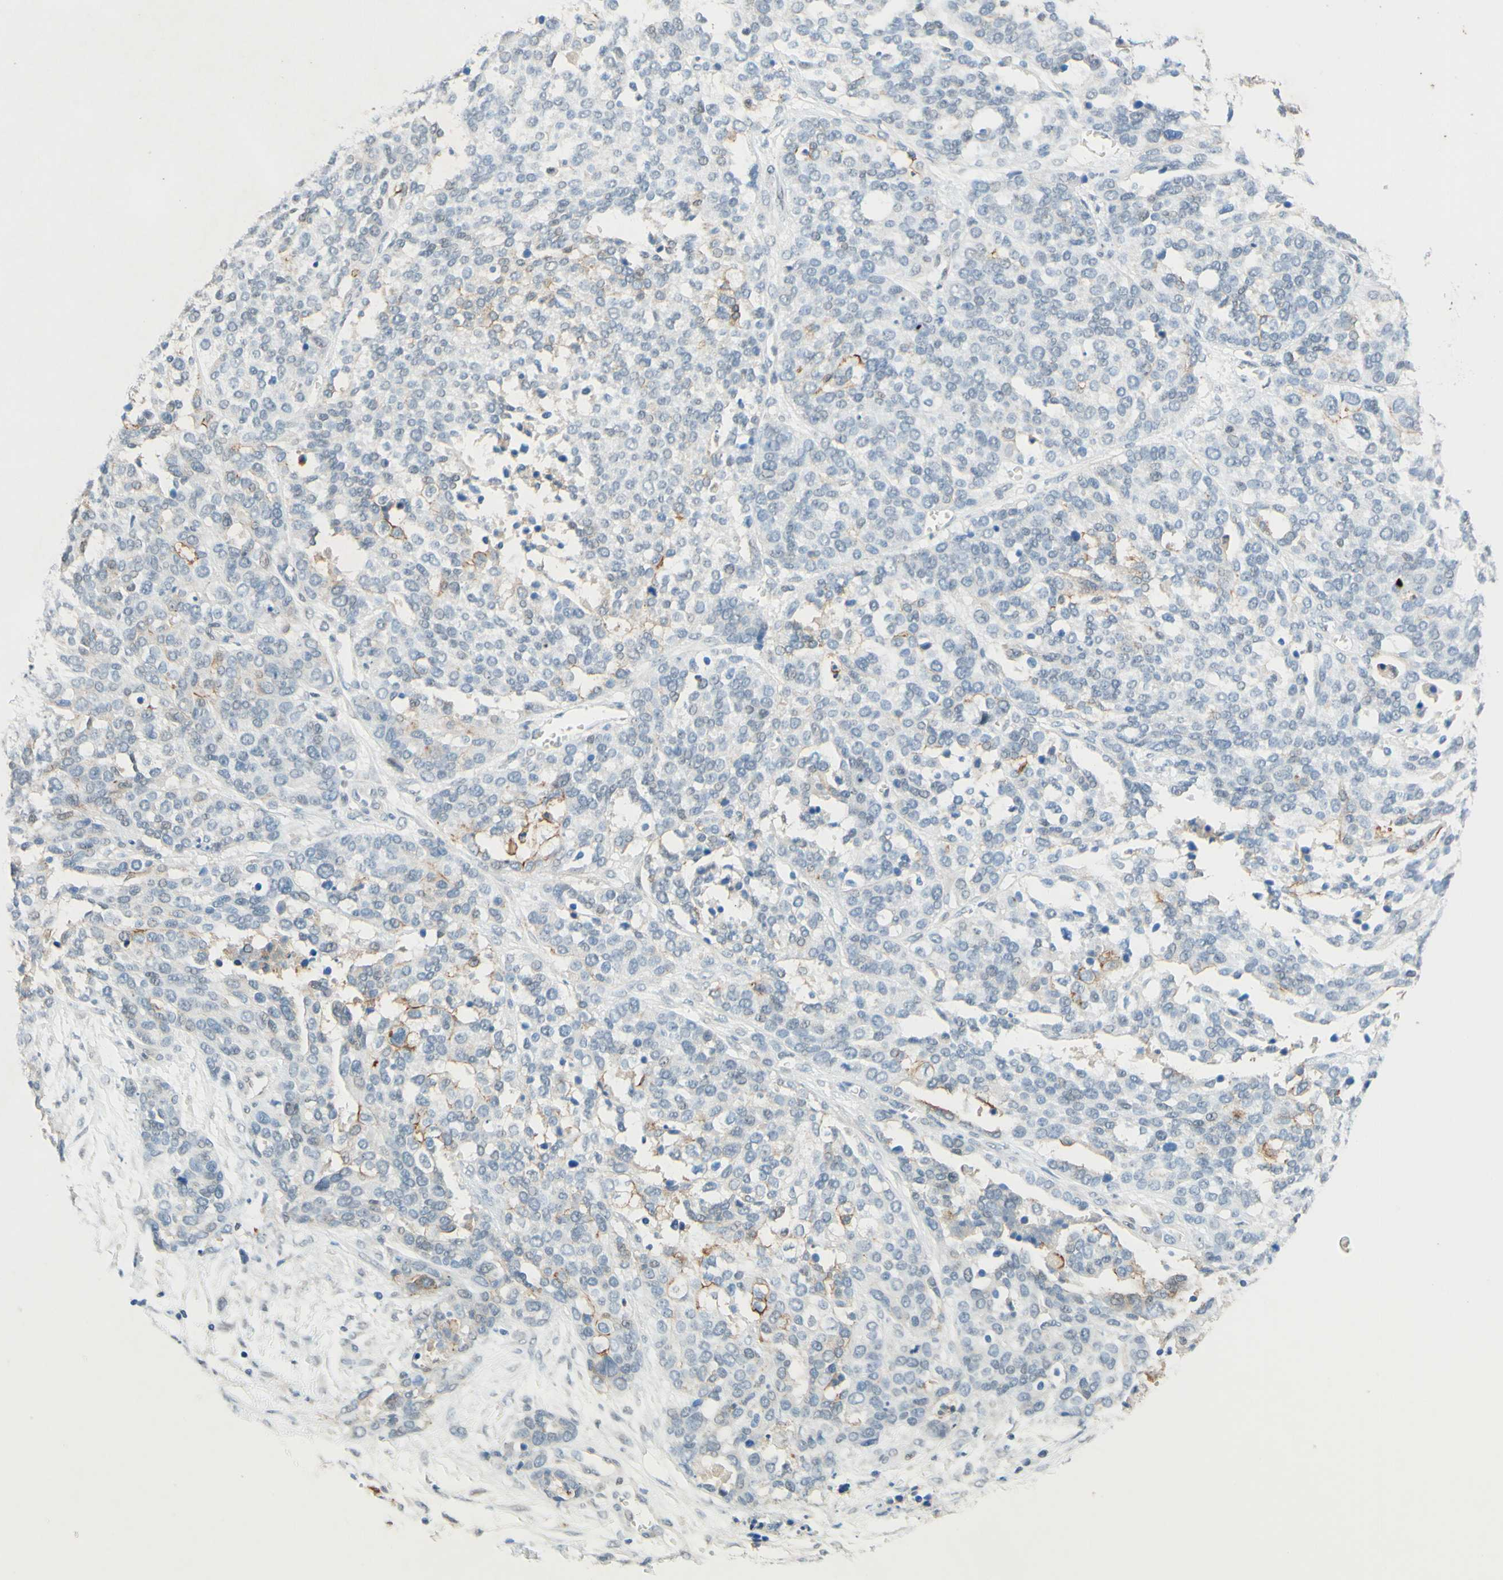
{"staining": {"intensity": "negative", "quantity": "none", "location": "none"}, "tissue": "ovarian cancer", "cell_type": "Tumor cells", "image_type": "cancer", "snomed": [{"axis": "morphology", "description": "Cystadenocarcinoma, serous, NOS"}, {"axis": "topography", "description": "Ovary"}], "caption": "Immunohistochemistry image of neoplastic tissue: ovarian serous cystadenocarcinoma stained with DAB (3,3'-diaminobenzidine) reveals no significant protein expression in tumor cells. (DAB (3,3'-diaminobenzidine) IHC with hematoxylin counter stain).", "gene": "TREM2", "patient": {"sex": "female", "age": 44}}